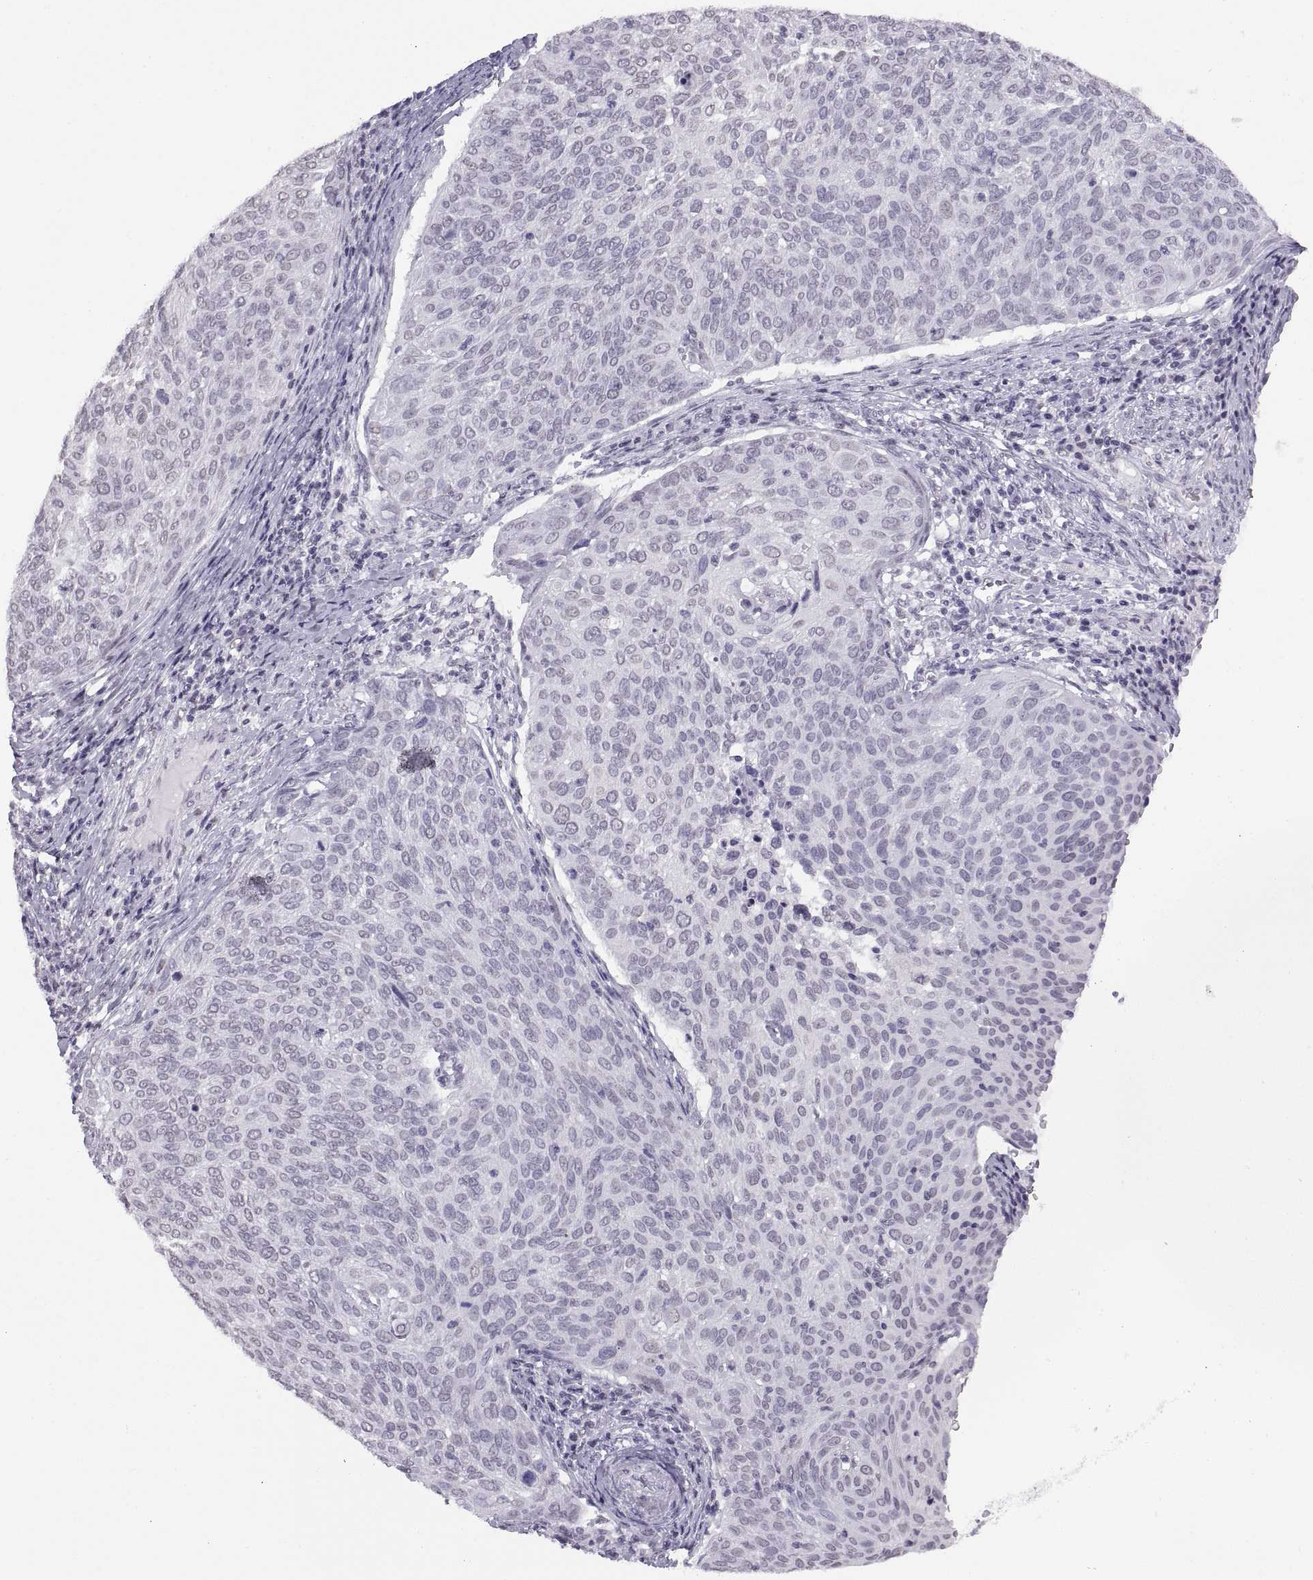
{"staining": {"intensity": "negative", "quantity": "none", "location": "none"}, "tissue": "cervical cancer", "cell_type": "Tumor cells", "image_type": "cancer", "snomed": [{"axis": "morphology", "description": "Squamous cell carcinoma, NOS"}, {"axis": "topography", "description": "Cervix"}], "caption": "Image shows no significant protein expression in tumor cells of cervical cancer.", "gene": "CARTPT", "patient": {"sex": "female", "age": 39}}